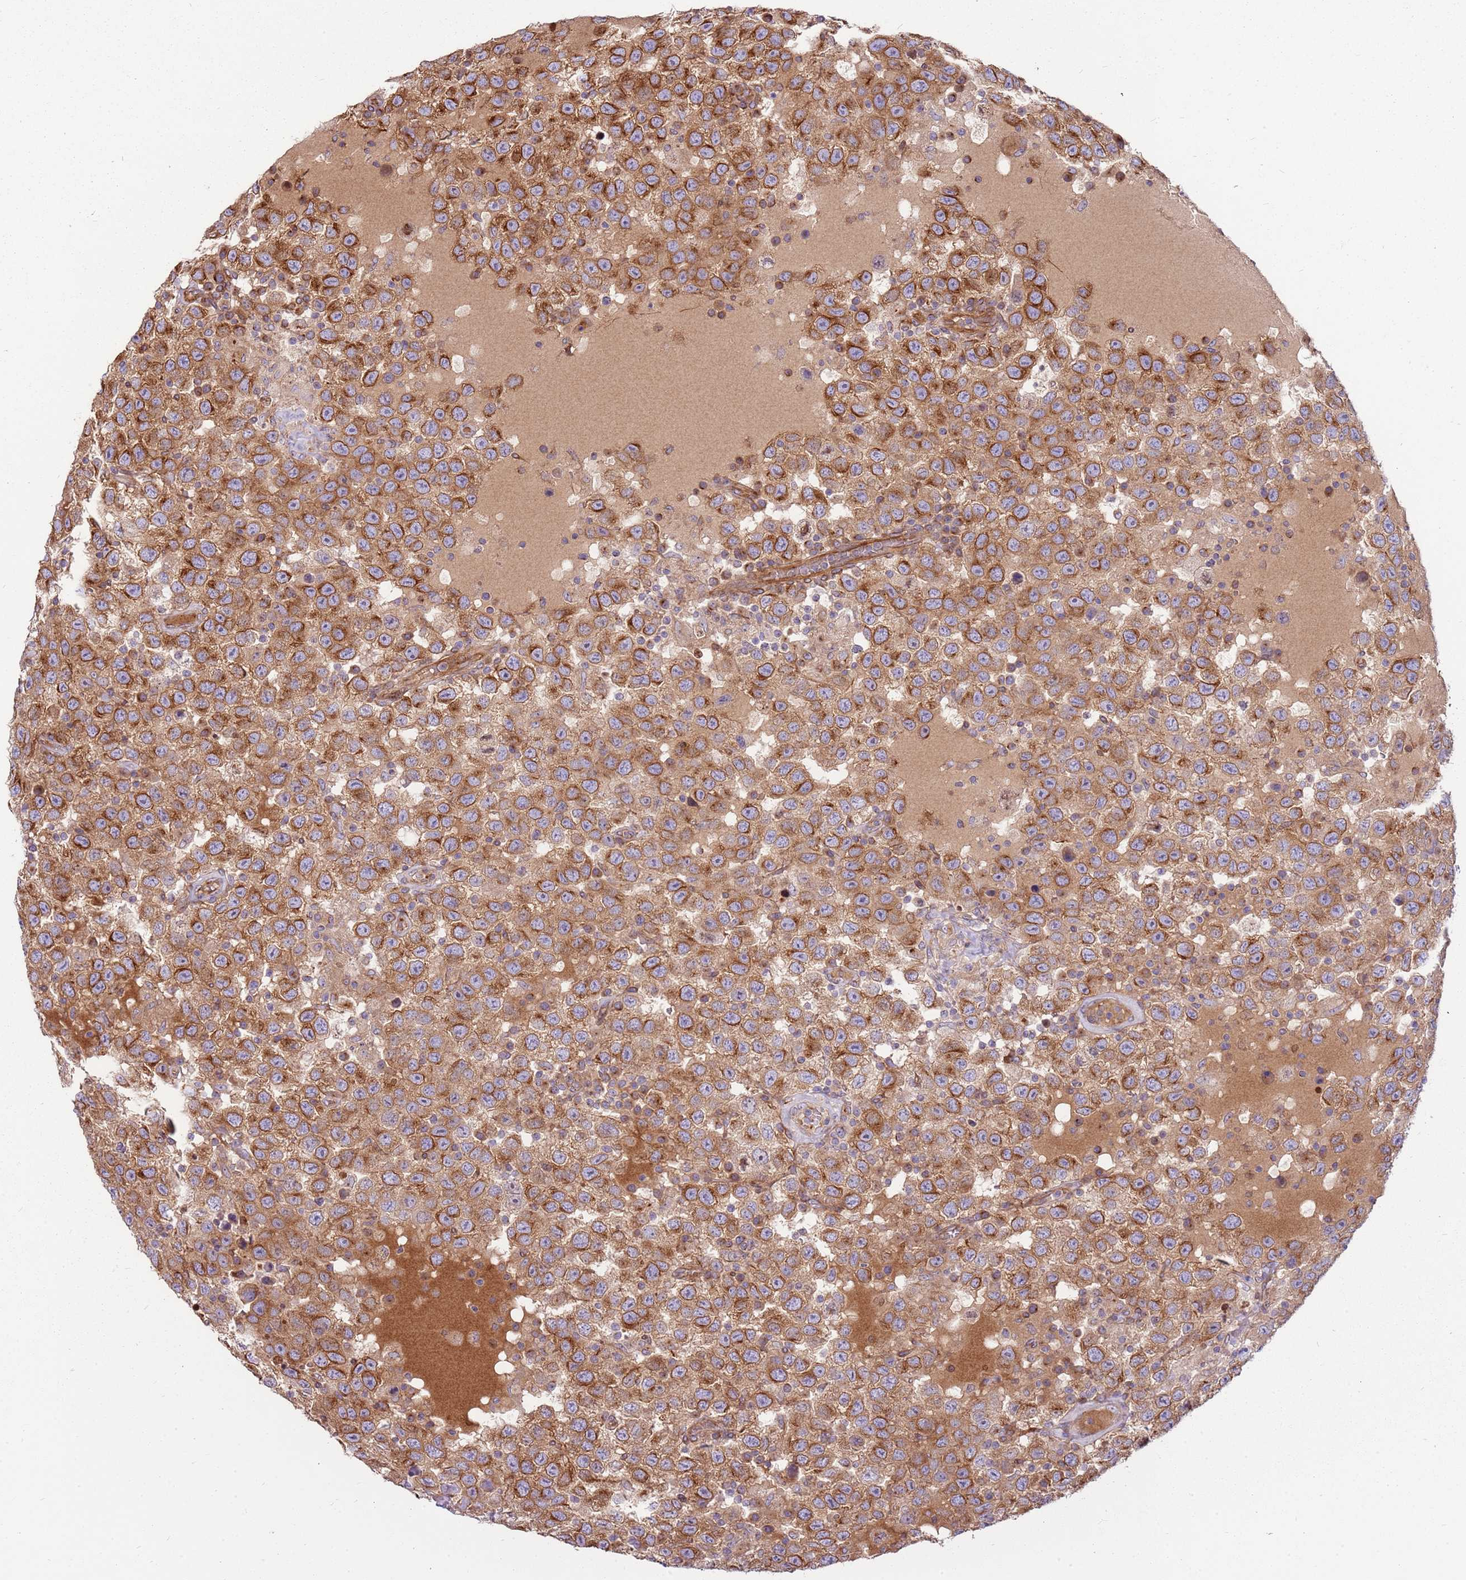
{"staining": {"intensity": "moderate", "quantity": ">75%", "location": "cytoplasmic/membranous"}, "tissue": "testis cancer", "cell_type": "Tumor cells", "image_type": "cancer", "snomed": [{"axis": "morphology", "description": "Seminoma, NOS"}, {"axis": "topography", "description": "Testis"}], "caption": "DAB immunohistochemical staining of seminoma (testis) exhibits moderate cytoplasmic/membranous protein positivity in about >75% of tumor cells.", "gene": "EMC1", "patient": {"sex": "male", "age": 41}}